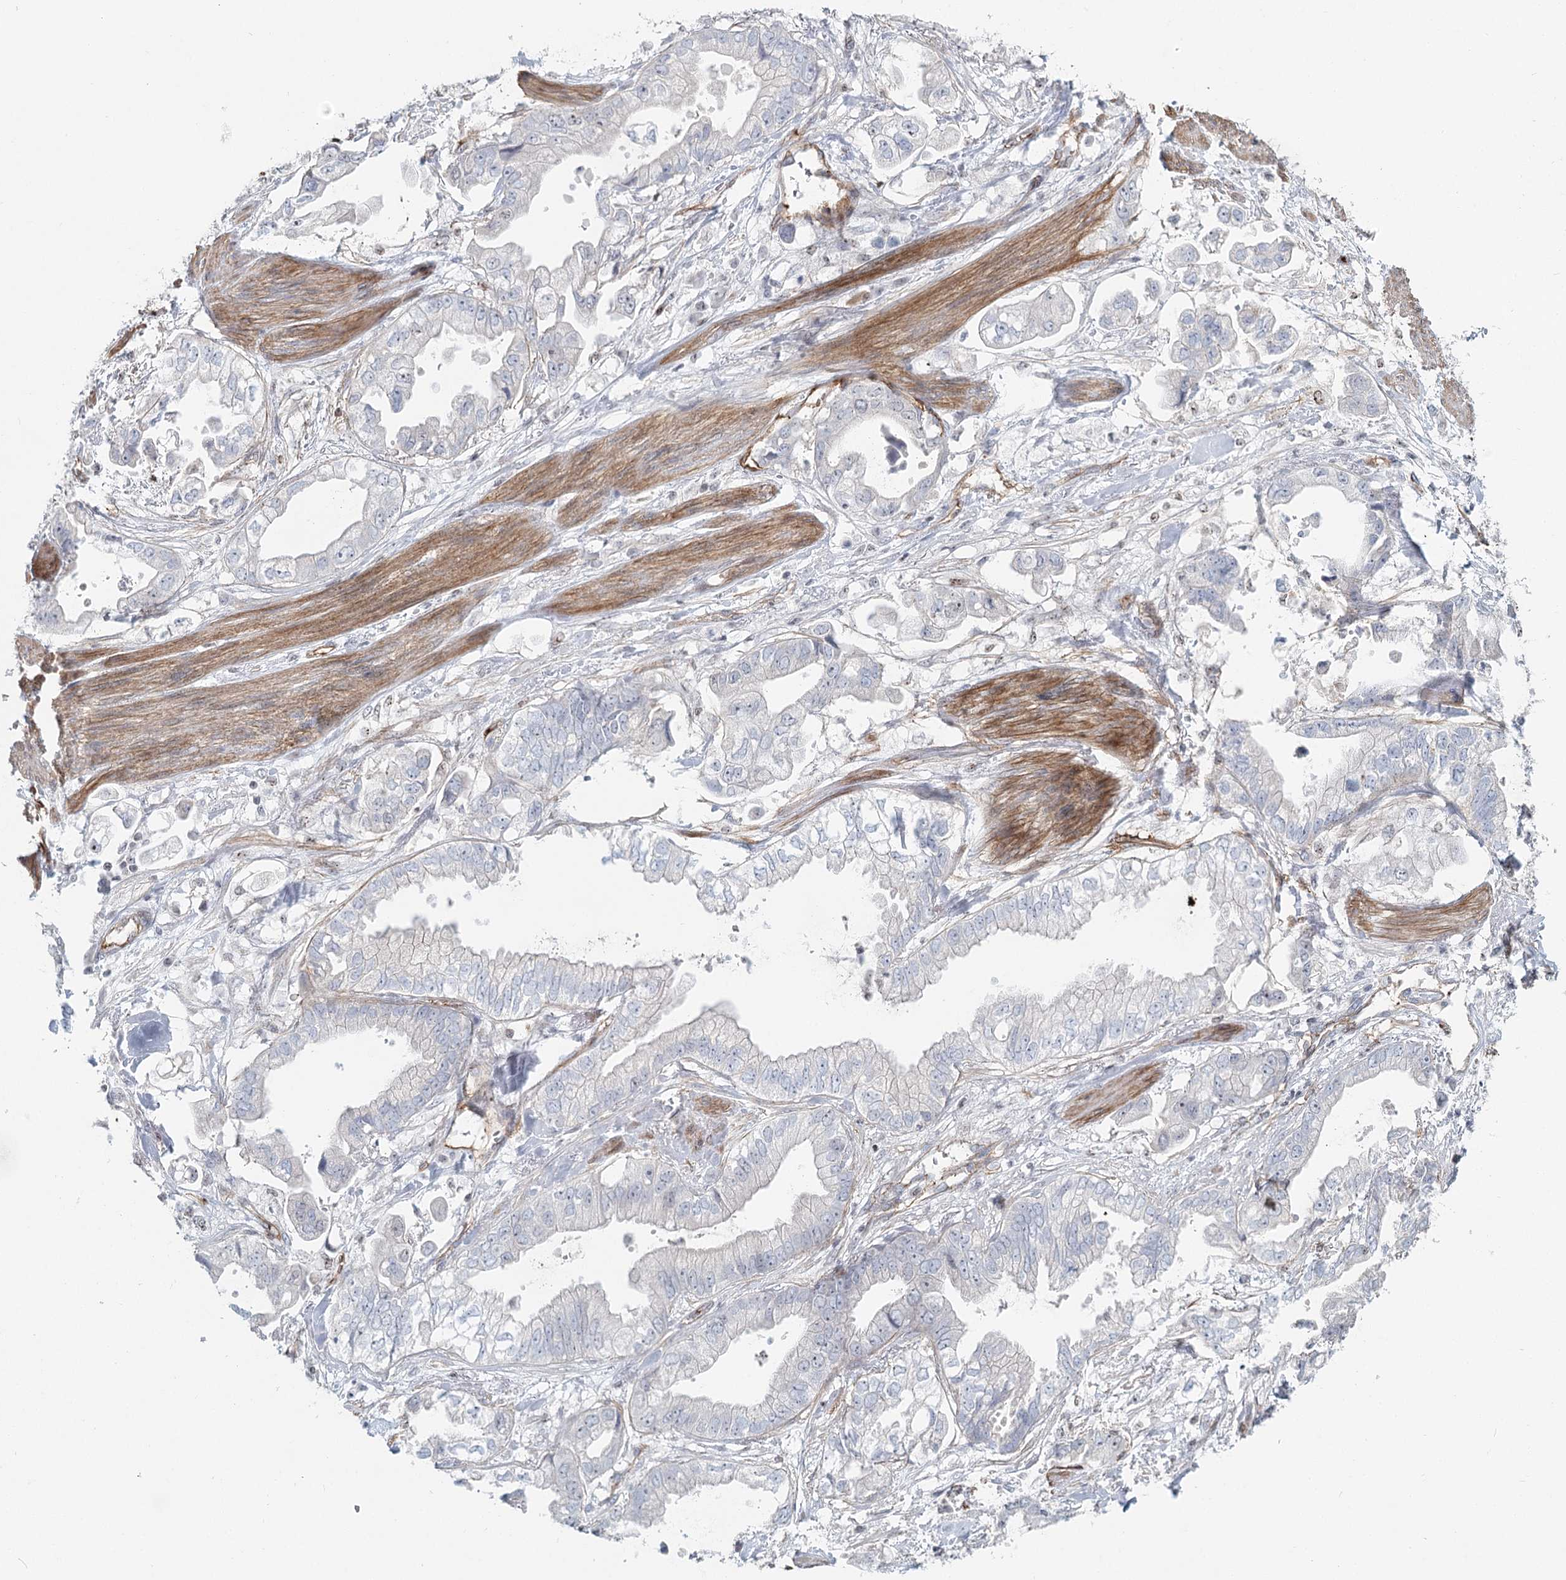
{"staining": {"intensity": "negative", "quantity": "none", "location": "none"}, "tissue": "stomach cancer", "cell_type": "Tumor cells", "image_type": "cancer", "snomed": [{"axis": "morphology", "description": "Adenocarcinoma, NOS"}, {"axis": "topography", "description": "Stomach"}], "caption": "Photomicrograph shows no protein expression in tumor cells of stomach cancer (adenocarcinoma) tissue. (DAB (3,3'-diaminobenzidine) immunohistochemistry (IHC) visualized using brightfield microscopy, high magnification).", "gene": "ZFYVE28", "patient": {"sex": "male", "age": 62}}